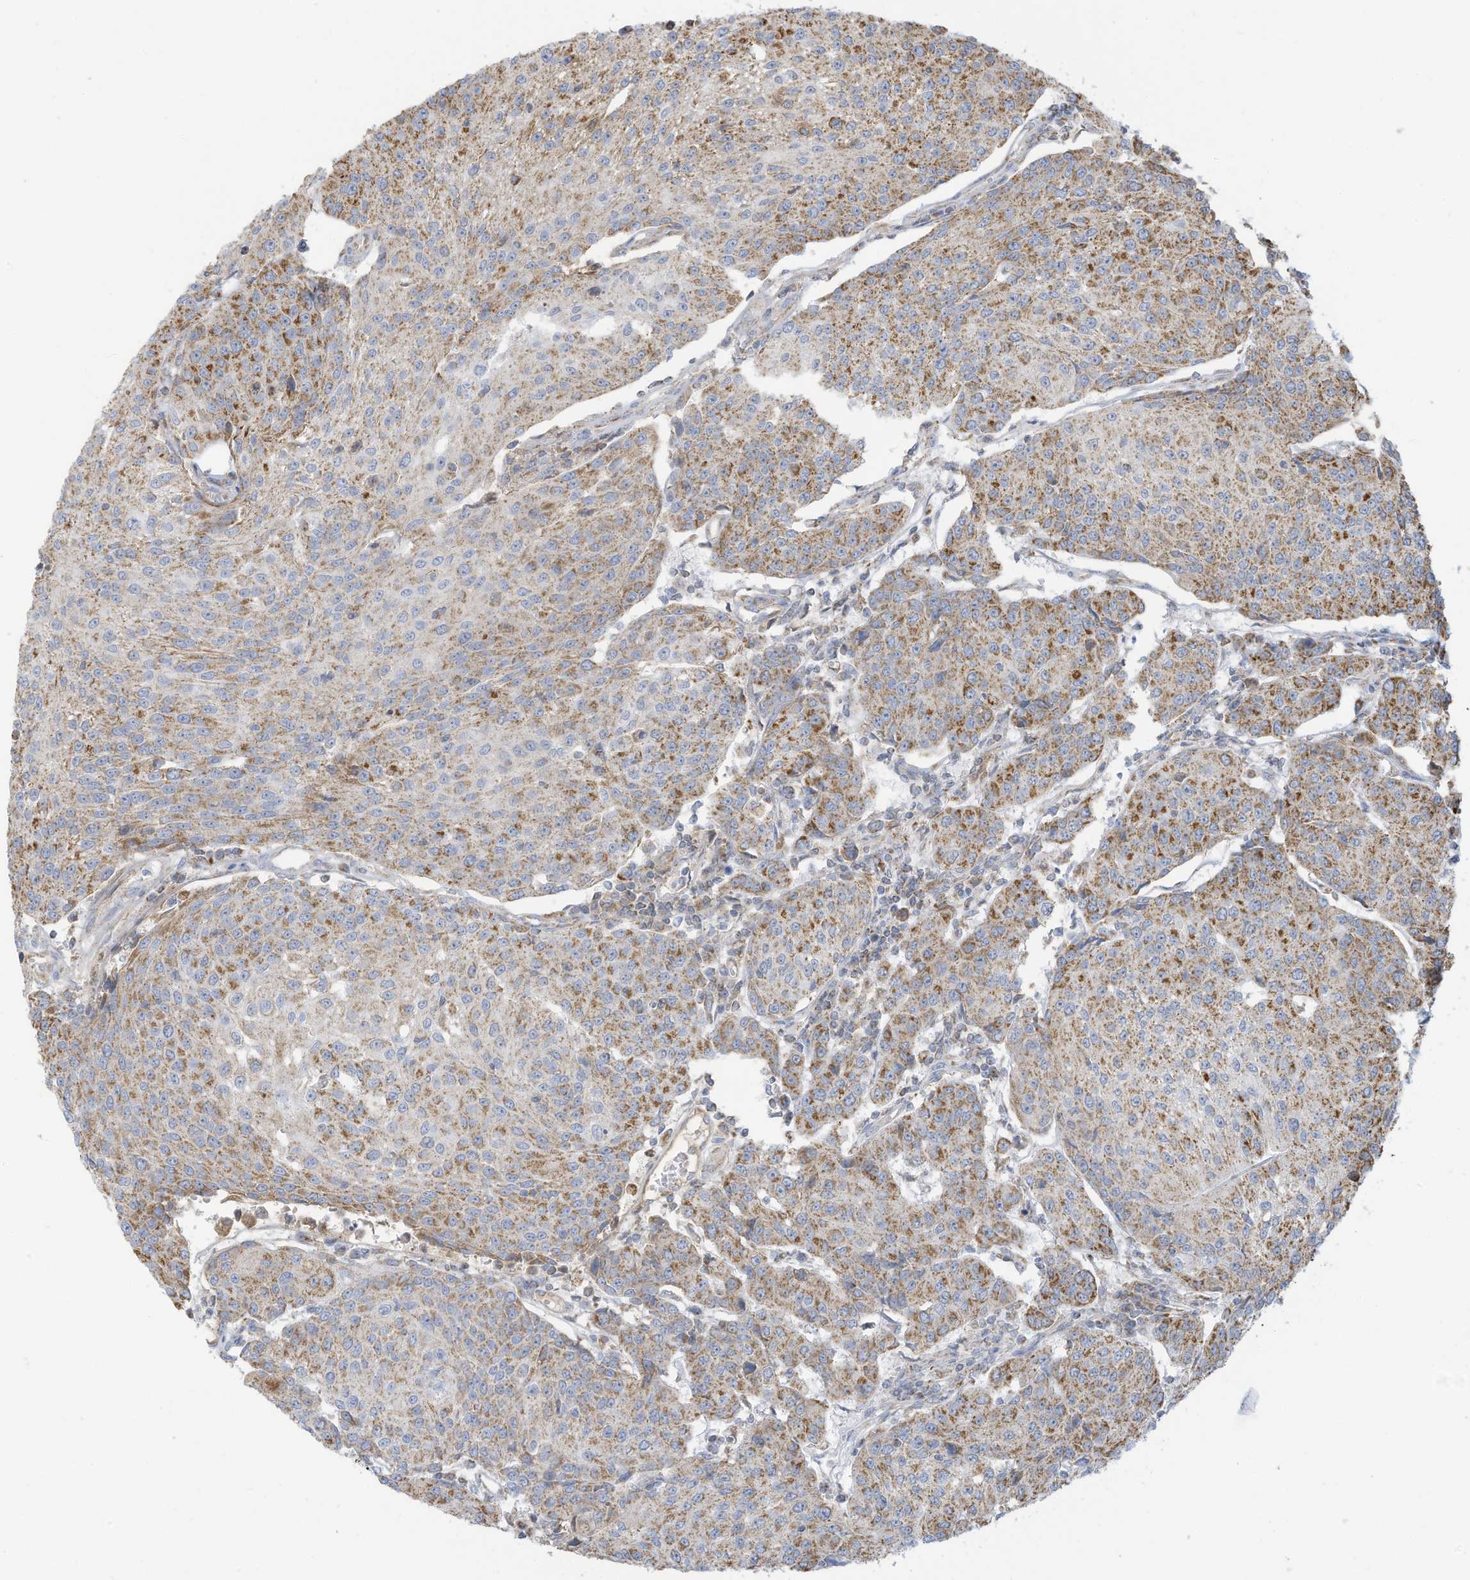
{"staining": {"intensity": "moderate", "quantity": "25%-75%", "location": "cytoplasmic/membranous"}, "tissue": "urothelial cancer", "cell_type": "Tumor cells", "image_type": "cancer", "snomed": [{"axis": "morphology", "description": "Urothelial carcinoma, High grade"}, {"axis": "topography", "description": "Urinary bladder"}], "caption": "The immunohistochemical stain highlights moderate cytoplasmic/membranous staining in tumor cells of high-grade urothelial carcinoma tissue.", "gene": "NLN", "patient": {"sex": "female", "age": 85}}